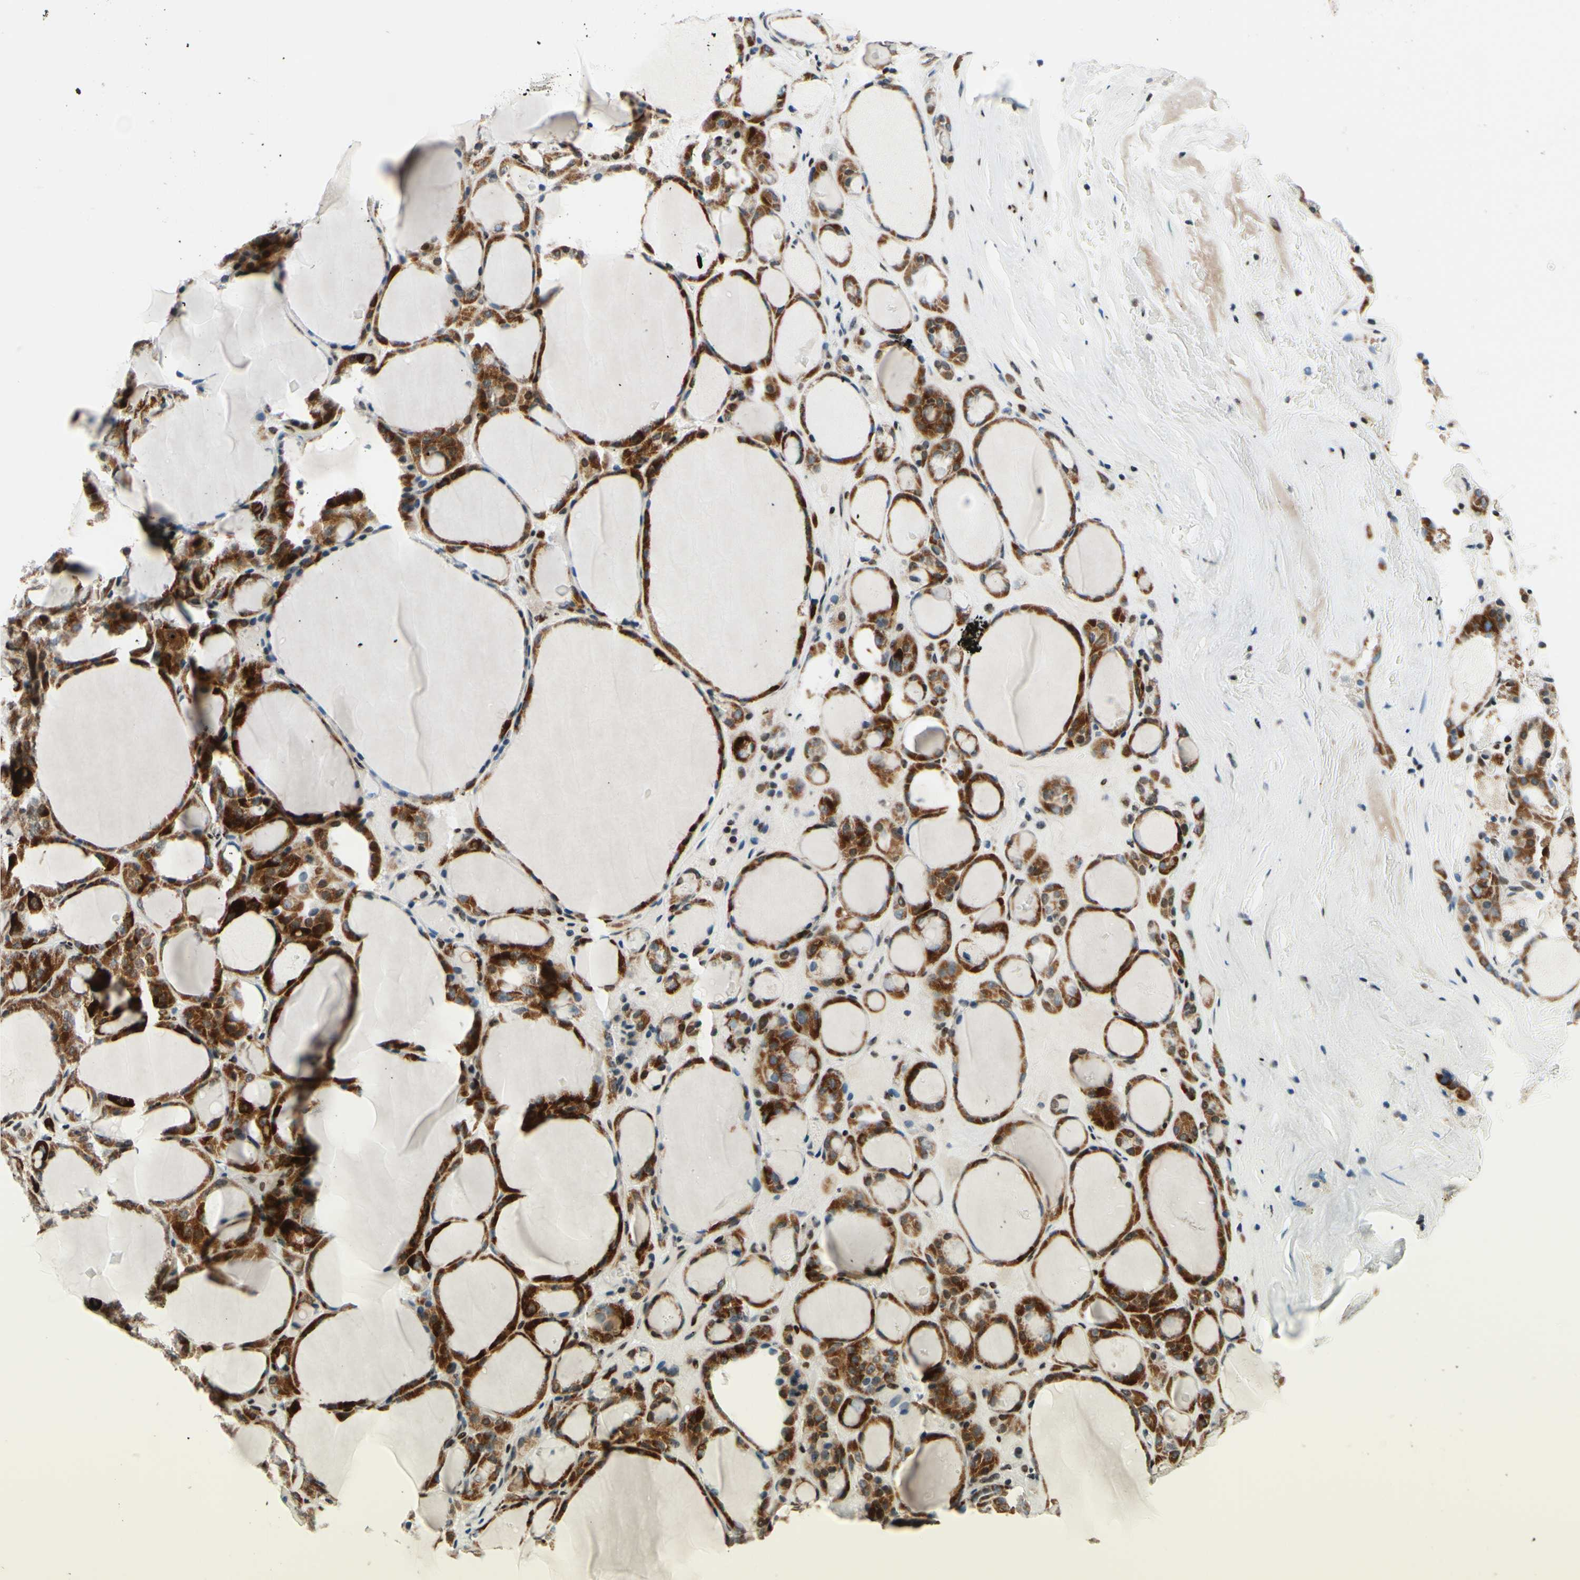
{"staining": {"intensity": "moderate", "quantity": ">75%", "location": "nuclear"}, "tissue": "thyroid gland", "cell_type": "Glandular cells", "image_type": "normal", "snomed": [{"axis": "morphology", "description": "Normal tissue, NOS"}, {"axis": "morphology", "description": "Carcinoma, NOS"}, {"axis": "topography", "description": "Thyroid gland"}], "caption": "Immunohistochemical staining of normal thyroid gland reveals >75% levels of moderate nuclear protein expression in about >75% of glandular cells.", "gene": "CBX7", "patient": {"sex": "female", "age": 86}}